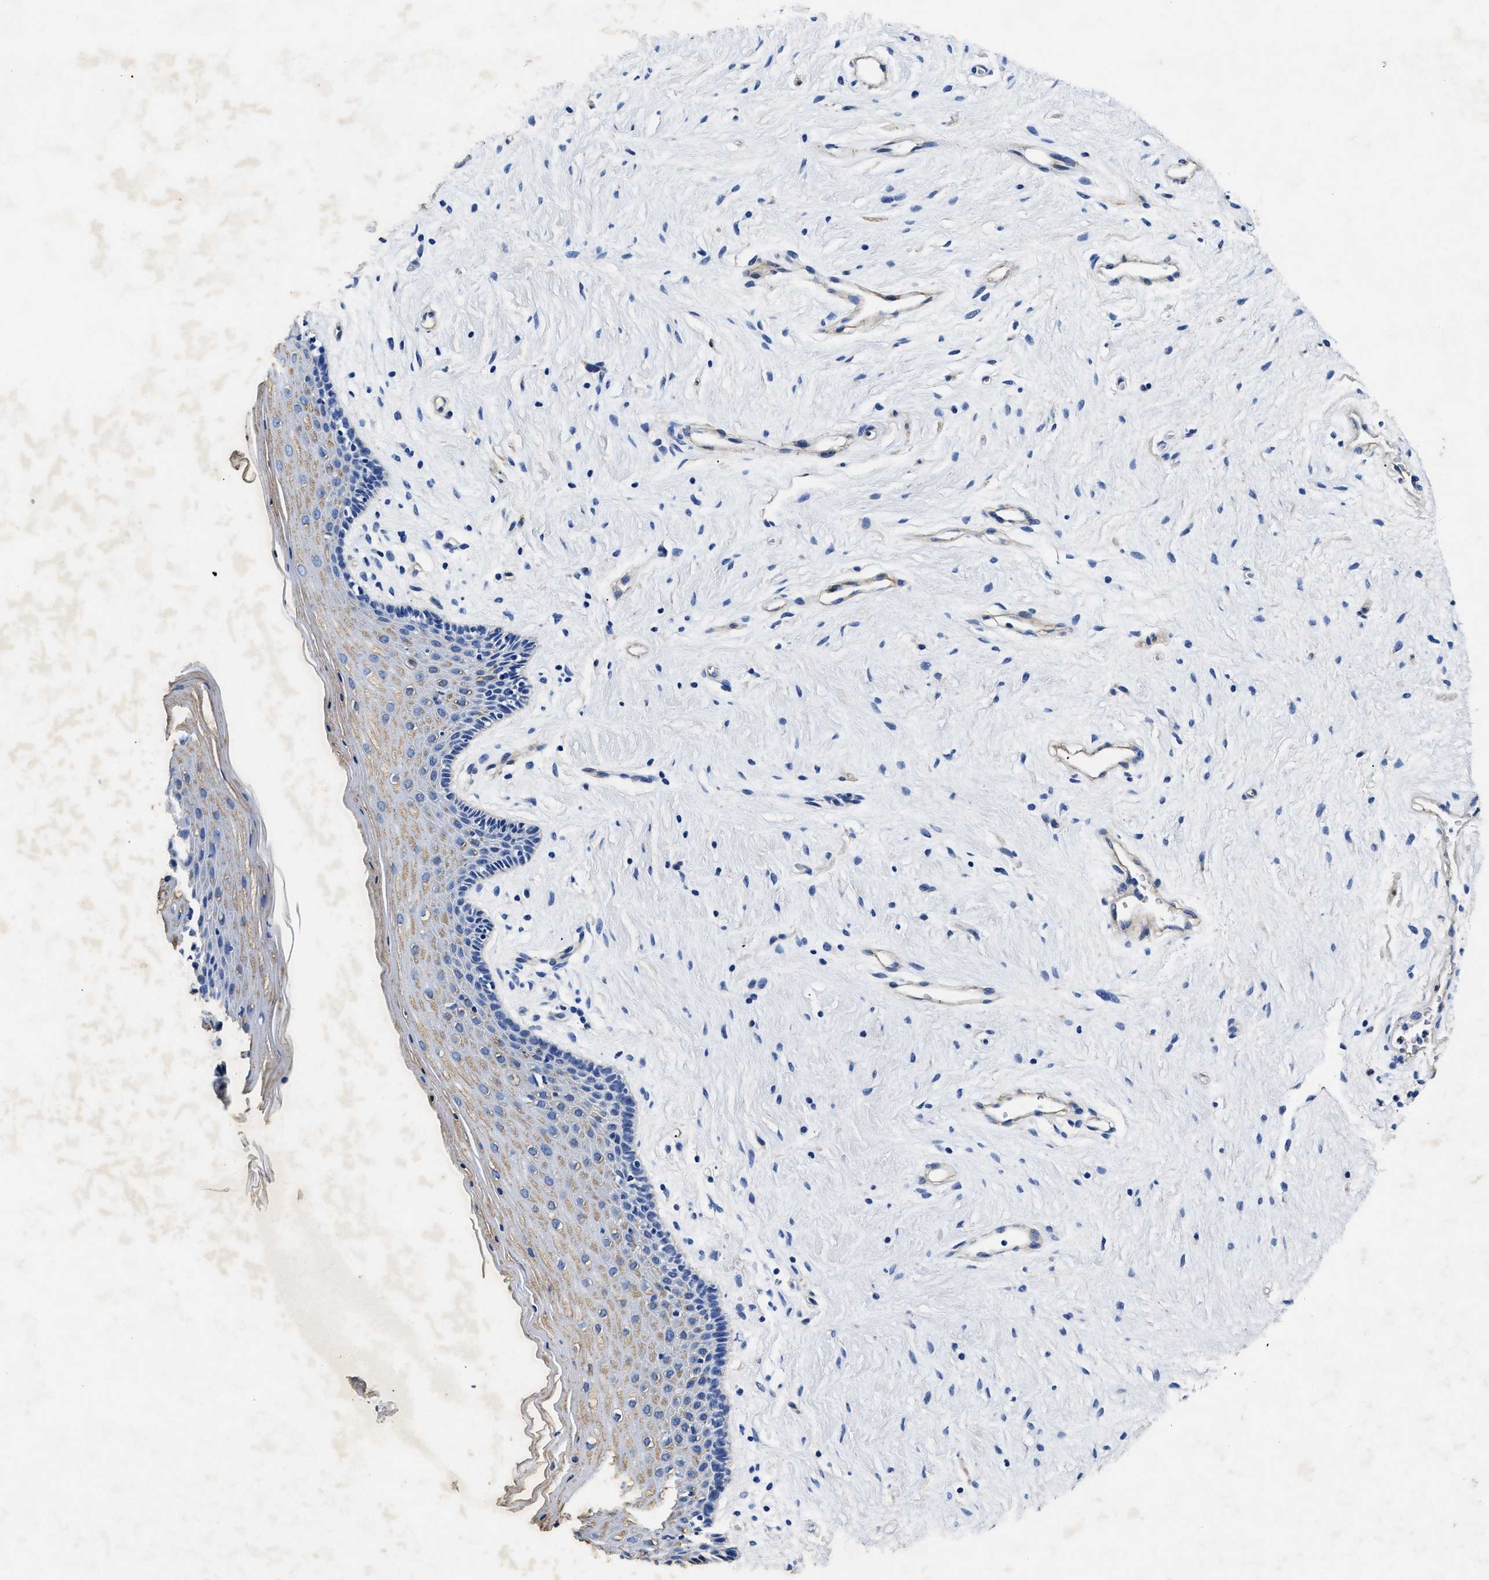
{"staining": {"intensity": "weak", "quantity": "25%-75%", "location": "cytoplasmic/membranous"}, "tissue": "vagina", "cell_type": "Squamous epithelial cells", "image_type": "normal", "snomed": [{"axis": "morphology", "description": "Normal tissue, NOS"}, {"axis": "topography", "description": "Vagina"}], "caption": "A brown stain highlights weak cytoplasmic/membranous staining of a protein in squamous epithelial cells of benign human vagina. The staining is performed using DAB (3,3'-diaminobenzidine) brown chromogen to label protein expression. The nuclei are counter-stained blue using hematoxylin.", "gene": "LAMA3", "patient": {"sex": "female", "age": 44}}